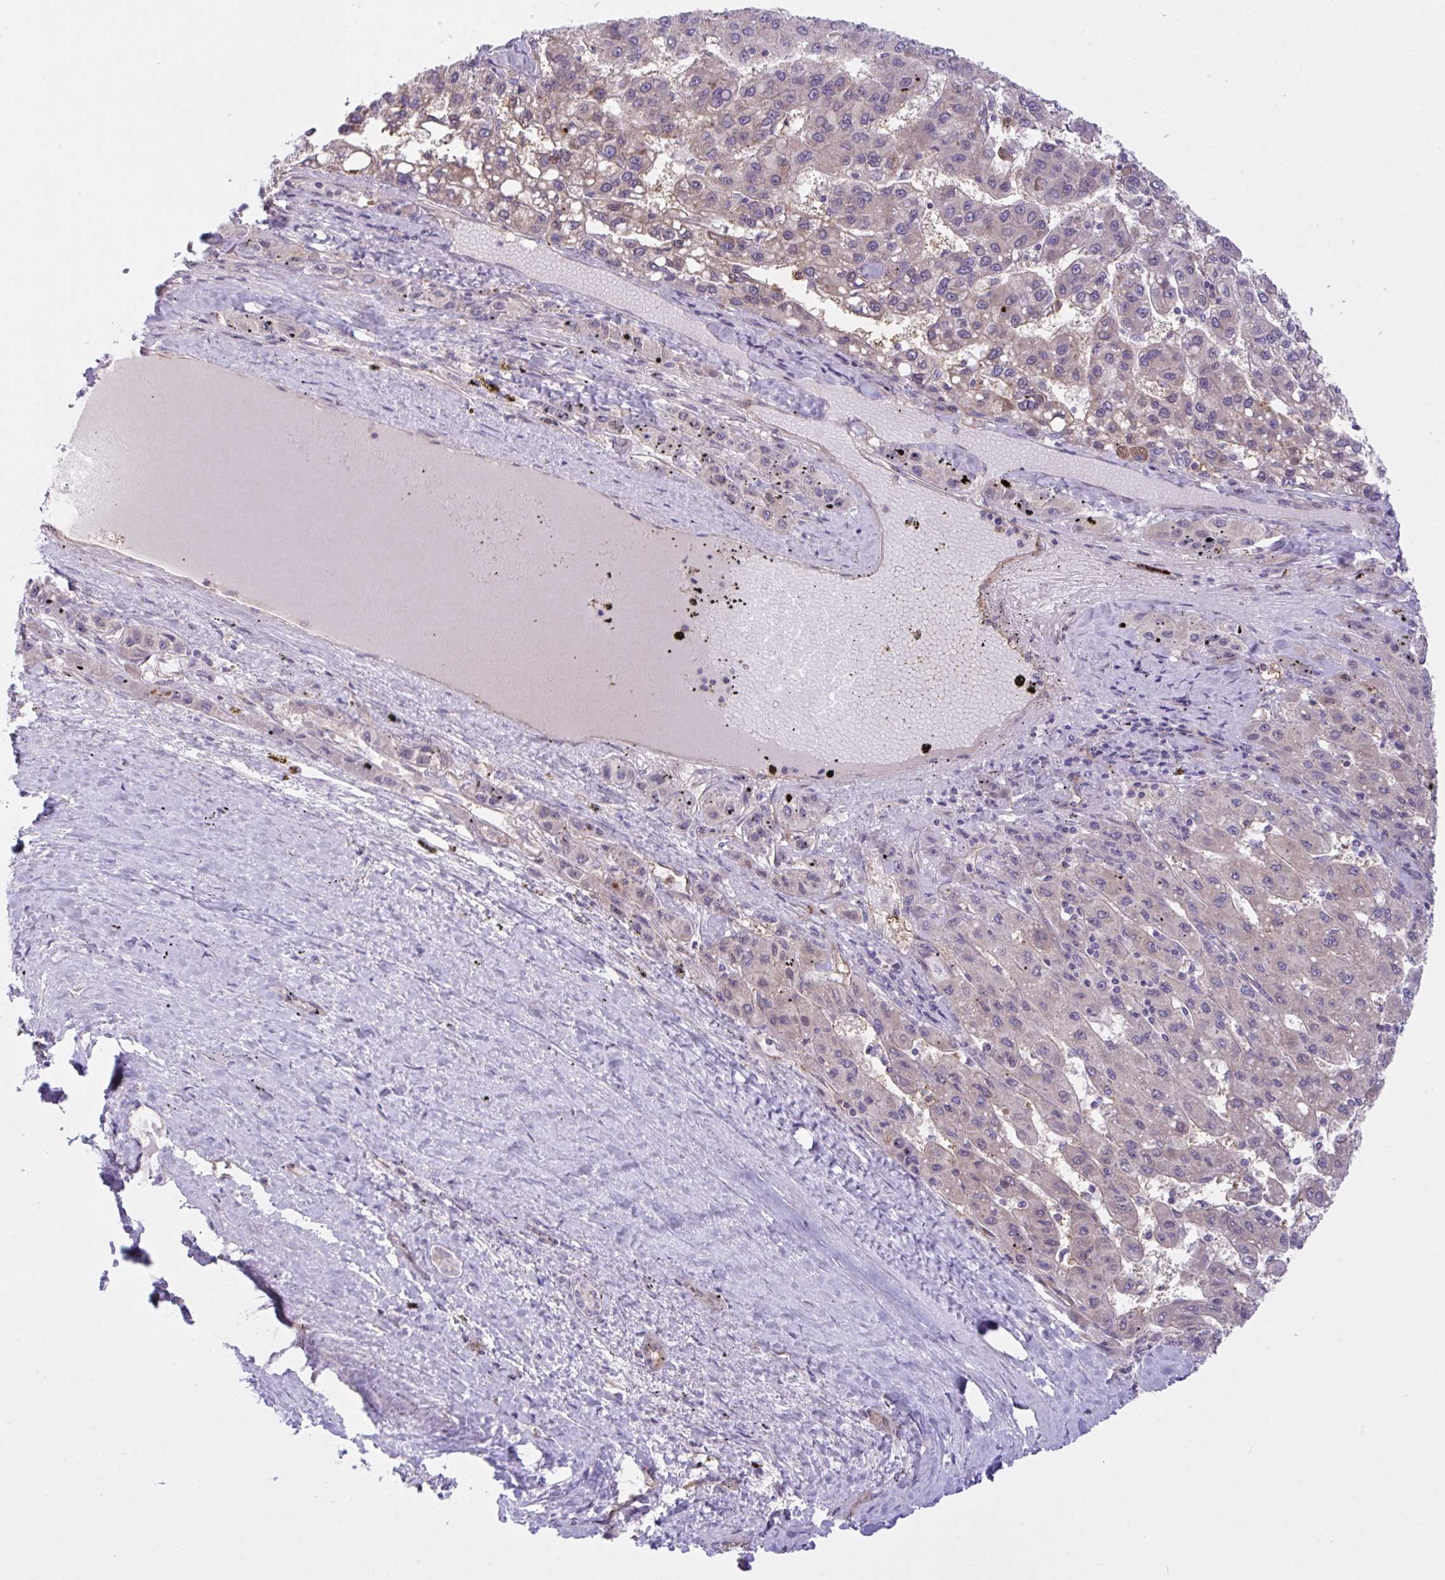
{"staining": {"intensity": "weak", "quantity": "<25%", "location": "cytoplasmic/membranous"}, "tissue": "liver cancer", "cell_type": "Tumor cells", "image_type": "cancer", "snomed": [{"axis": "morphology", "description": "Carcinoma, Hepatocellular, NOS"}, {"axis": "topography", "description": "Liver"}], "caption": "Micrograph shows no significant protein expression in tumor cells of liver cancer (hepatocellular carcinoma).", "gene": "RHOXF1", "patient": {"sex": "female", "age": 82}}